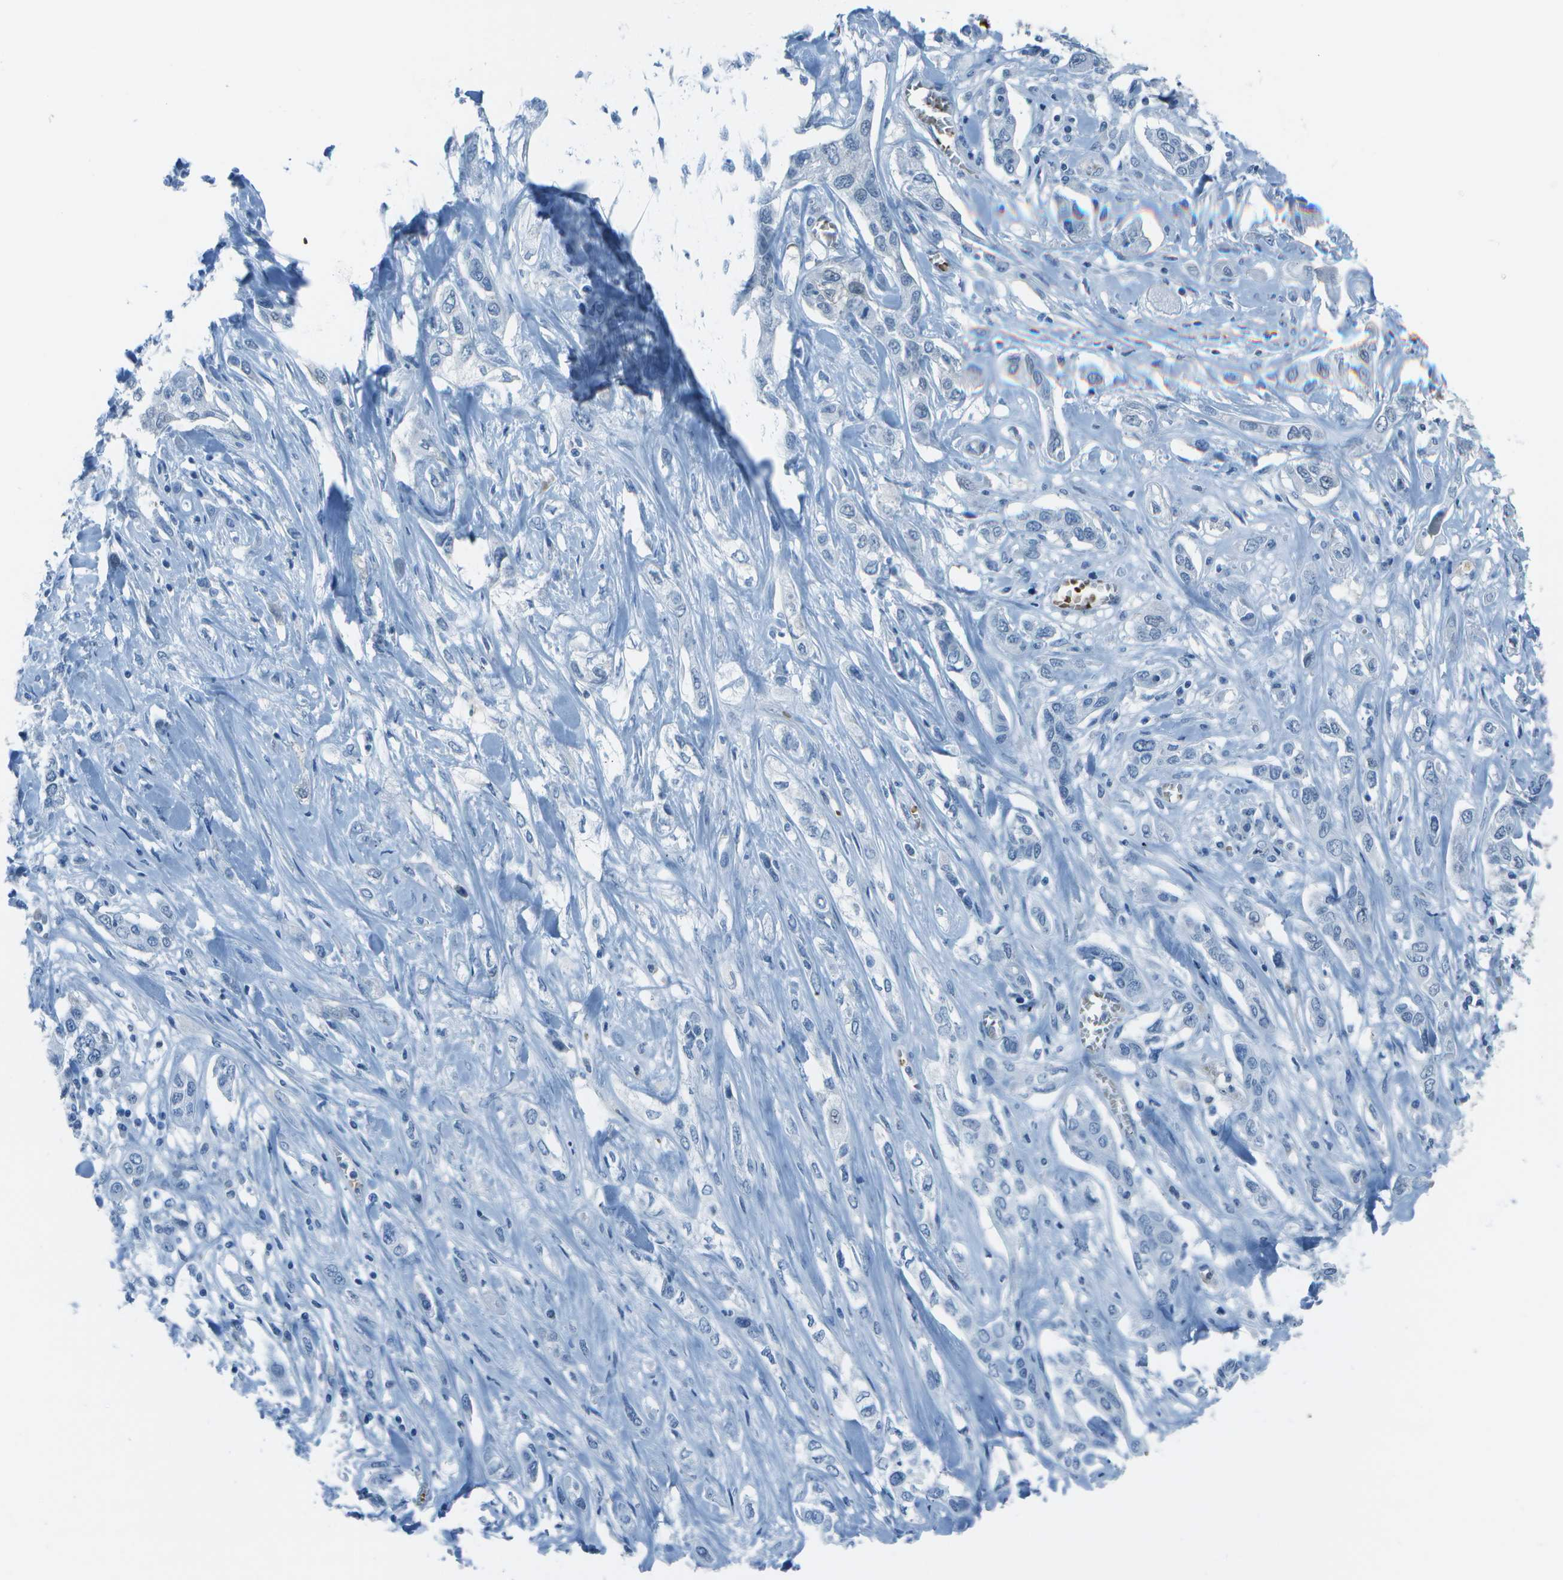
{"staining": {"intensity": "negative", "quantity": "none", "location": "none"}, "tissue": "lung cancer", "cell_type": "Tumor cells", "image_type": "cancer", "snomed": [{"axis": "morphology", "description": "Squamous cell carcinoma, NOS"}, {"axis": "topography", "description": "Lung"}], "caption": "An immunohistochemistry micrograph of lung cancer is shown. There is no staining in tumor cells of lung cancer.", "gene": "ASL", "patient": {"sex": "male", "age": 71}}